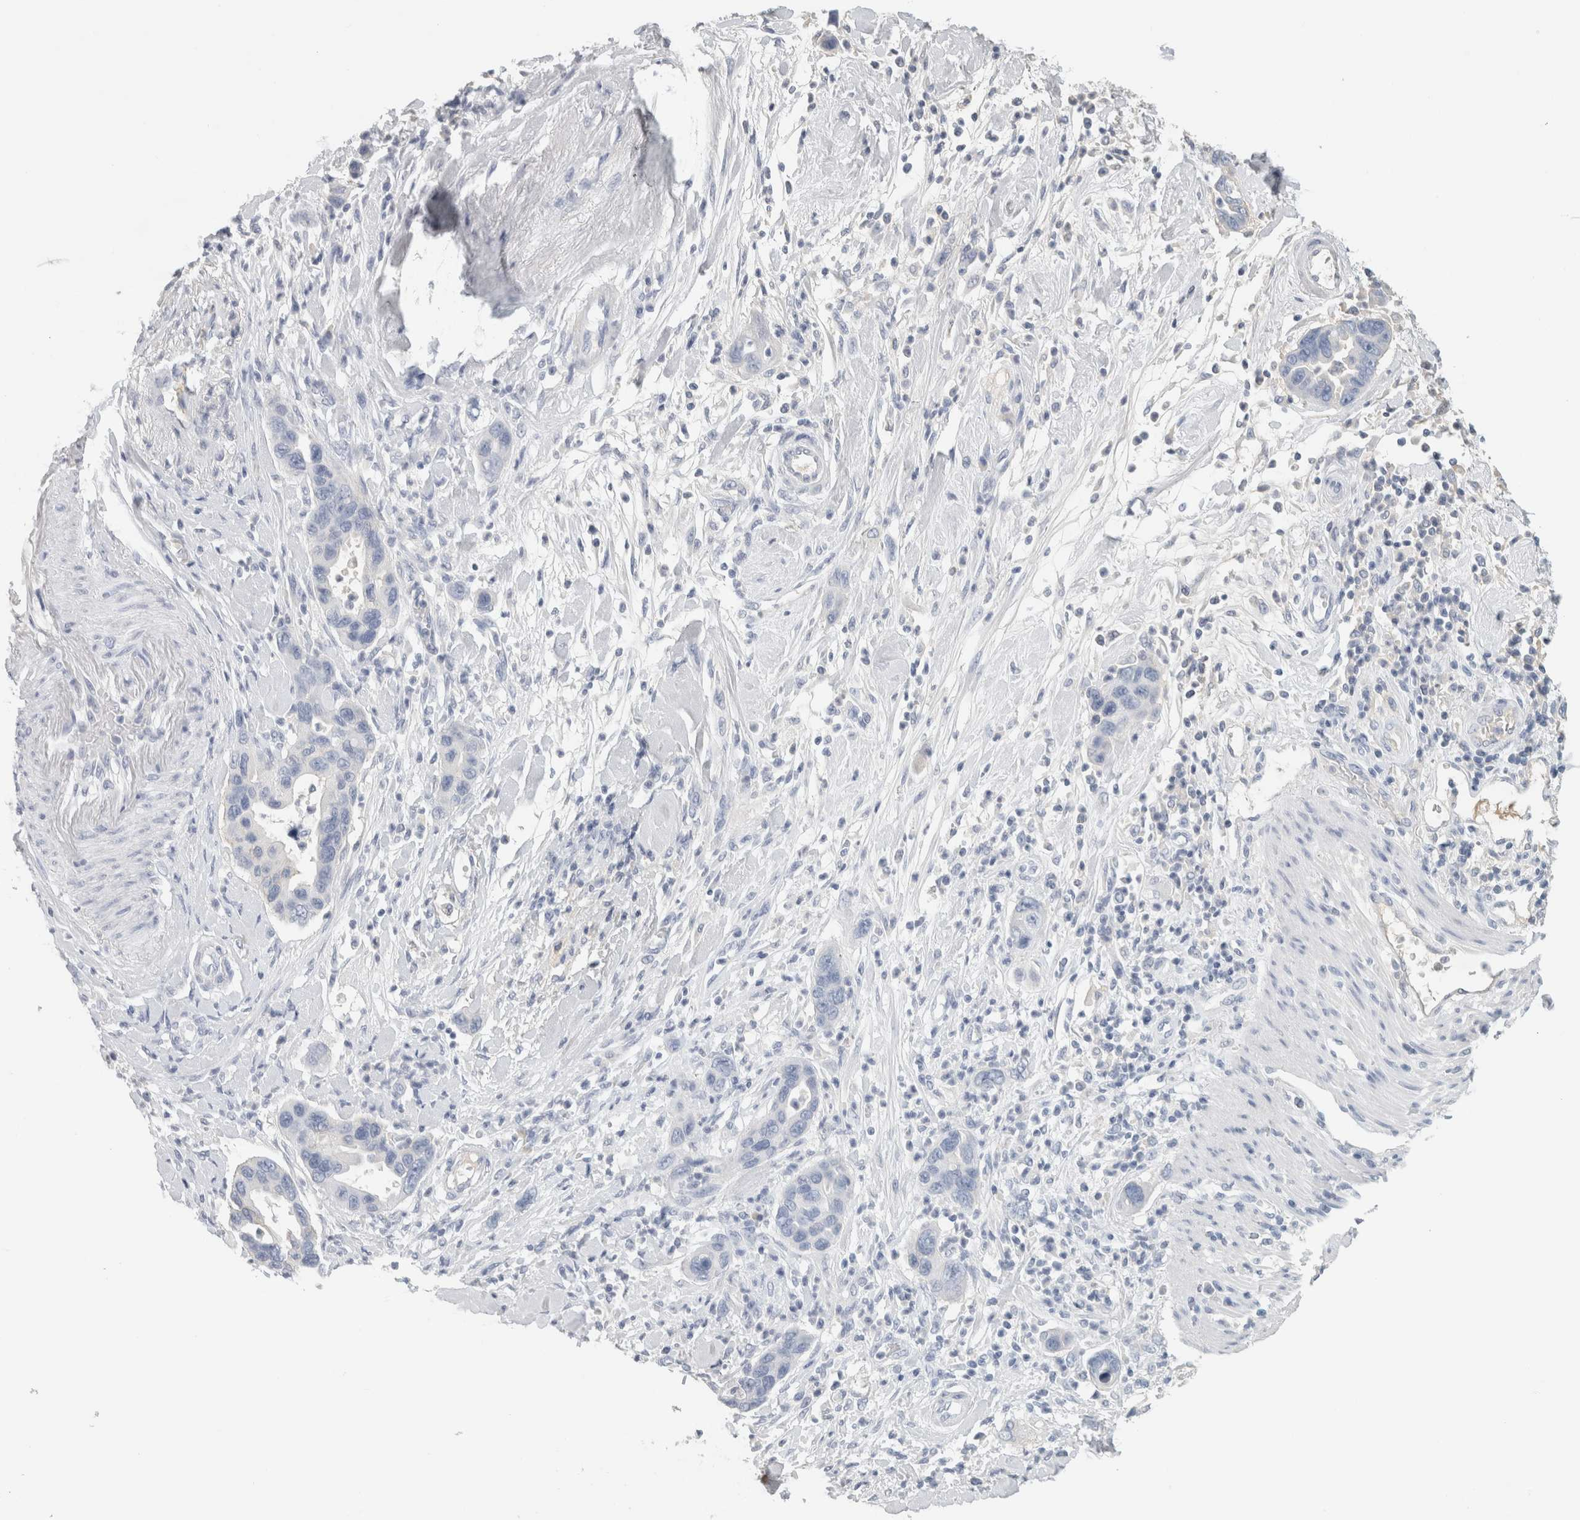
{"staining": {"intensity": "negative", "quantity": "none", "location": "none"}, "tissue": "pancreatic cancer", "cell_type": "Tumor cells", "image_type": "cancer", "snomed": [{"axis": "morphology", "description": "Adenocarcinoma, NOS"}, {"axis": "topography", "description": "Pancreas"}], "caption": "IHC of human adenocarcinoma (pancreatic) shows no positivity in tumor cells.", "gene": "TSPAN8", "patient": {"sex": "female", "age": 71}}